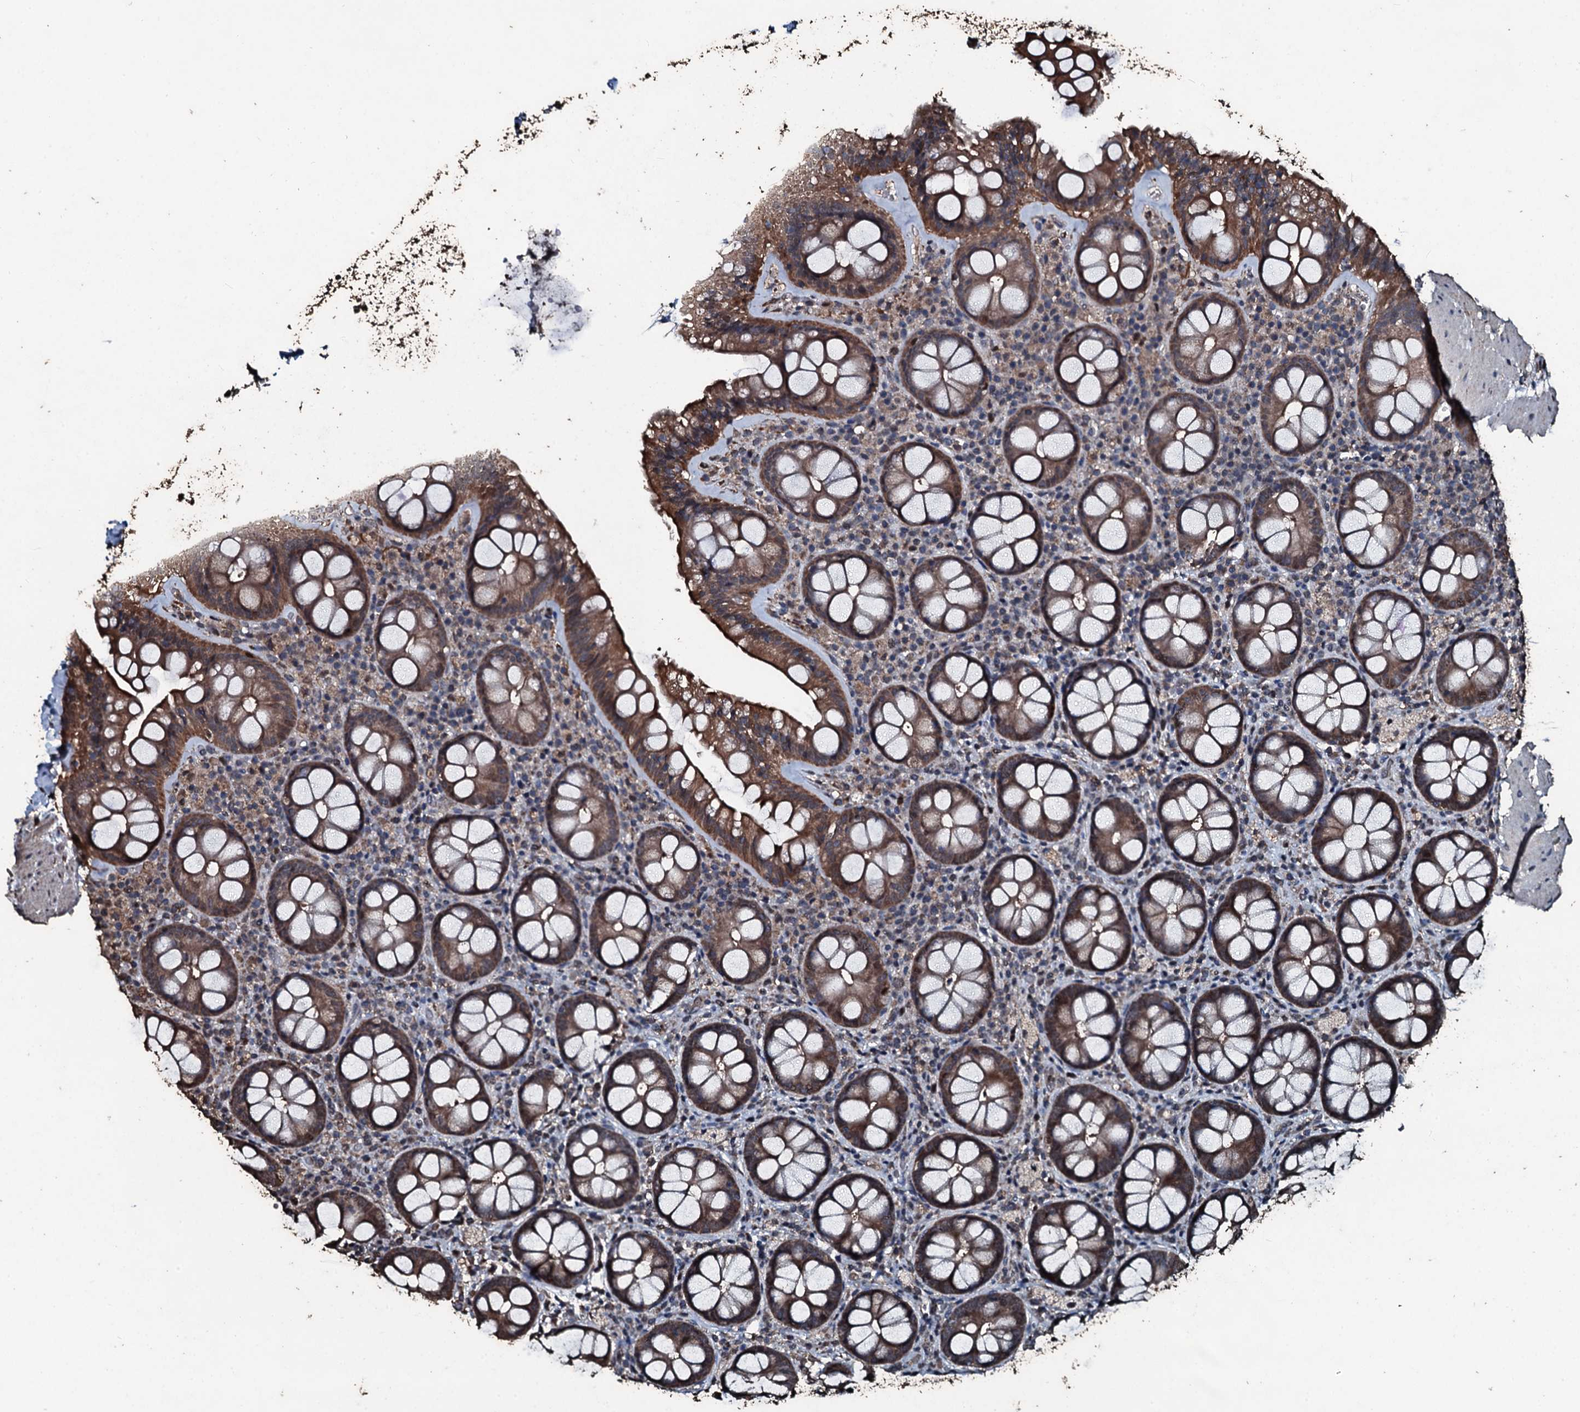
{"staining": {"intensity": "moderate", "quantity": ">75%", "location": "cytoplasmic/membranous"}, "tissue": "rectum", "cell_type": "Glandular cells", "image_type": "normal", "snomed": [{"axis": "morphology", "description": "Normal tissue, NOS"}, {"axis": "topography", "description": "Rectum"}], "caption": "Protein analysis of unremarkable rectum shows moderate cytoplasmic/membranous expression in approximately >75% of glandular cells.", "gene": "FAAP24", "patient": {"sex": "male", "age": 83}}